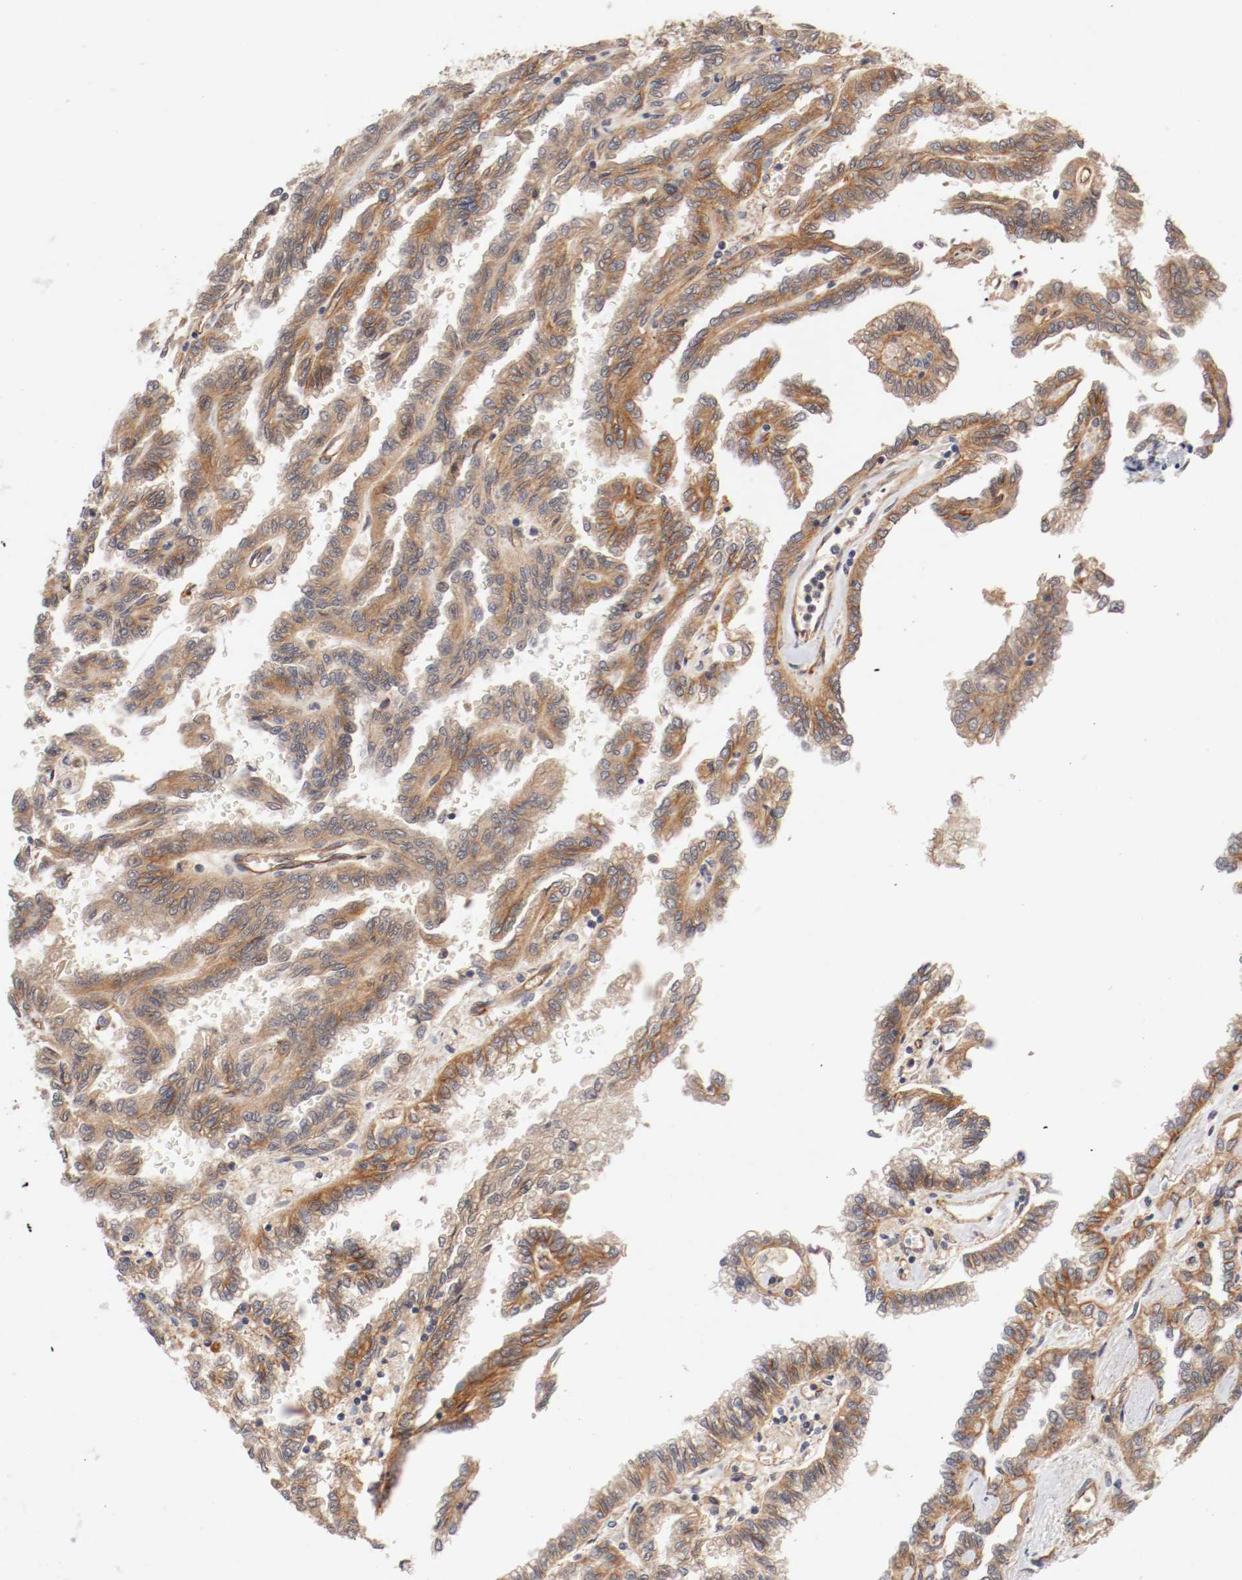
{"staining": {"intensity": "moderate", "quantity": ">75%", "location": "cytoplasmic/membranous"}, "tissue": "renal cancer", "cell_type": "Tumor cells", "image_type": "cancer", "snomed": [{"axis": "morphology", "description": "Inflammation, NOS"}, {"axis": "morphology", "description": "Adenocarcinoma, NOS"}, {"axis": "topography", "description": "Kidney"}], "caption": "Human renal cancer stained with a brown dye shows moderate cytoplasmic/membranous positive expression in approximately >75% of tumor cells.", "gene": "TYK2", "patient": {"sex": "male", "age": 68}}